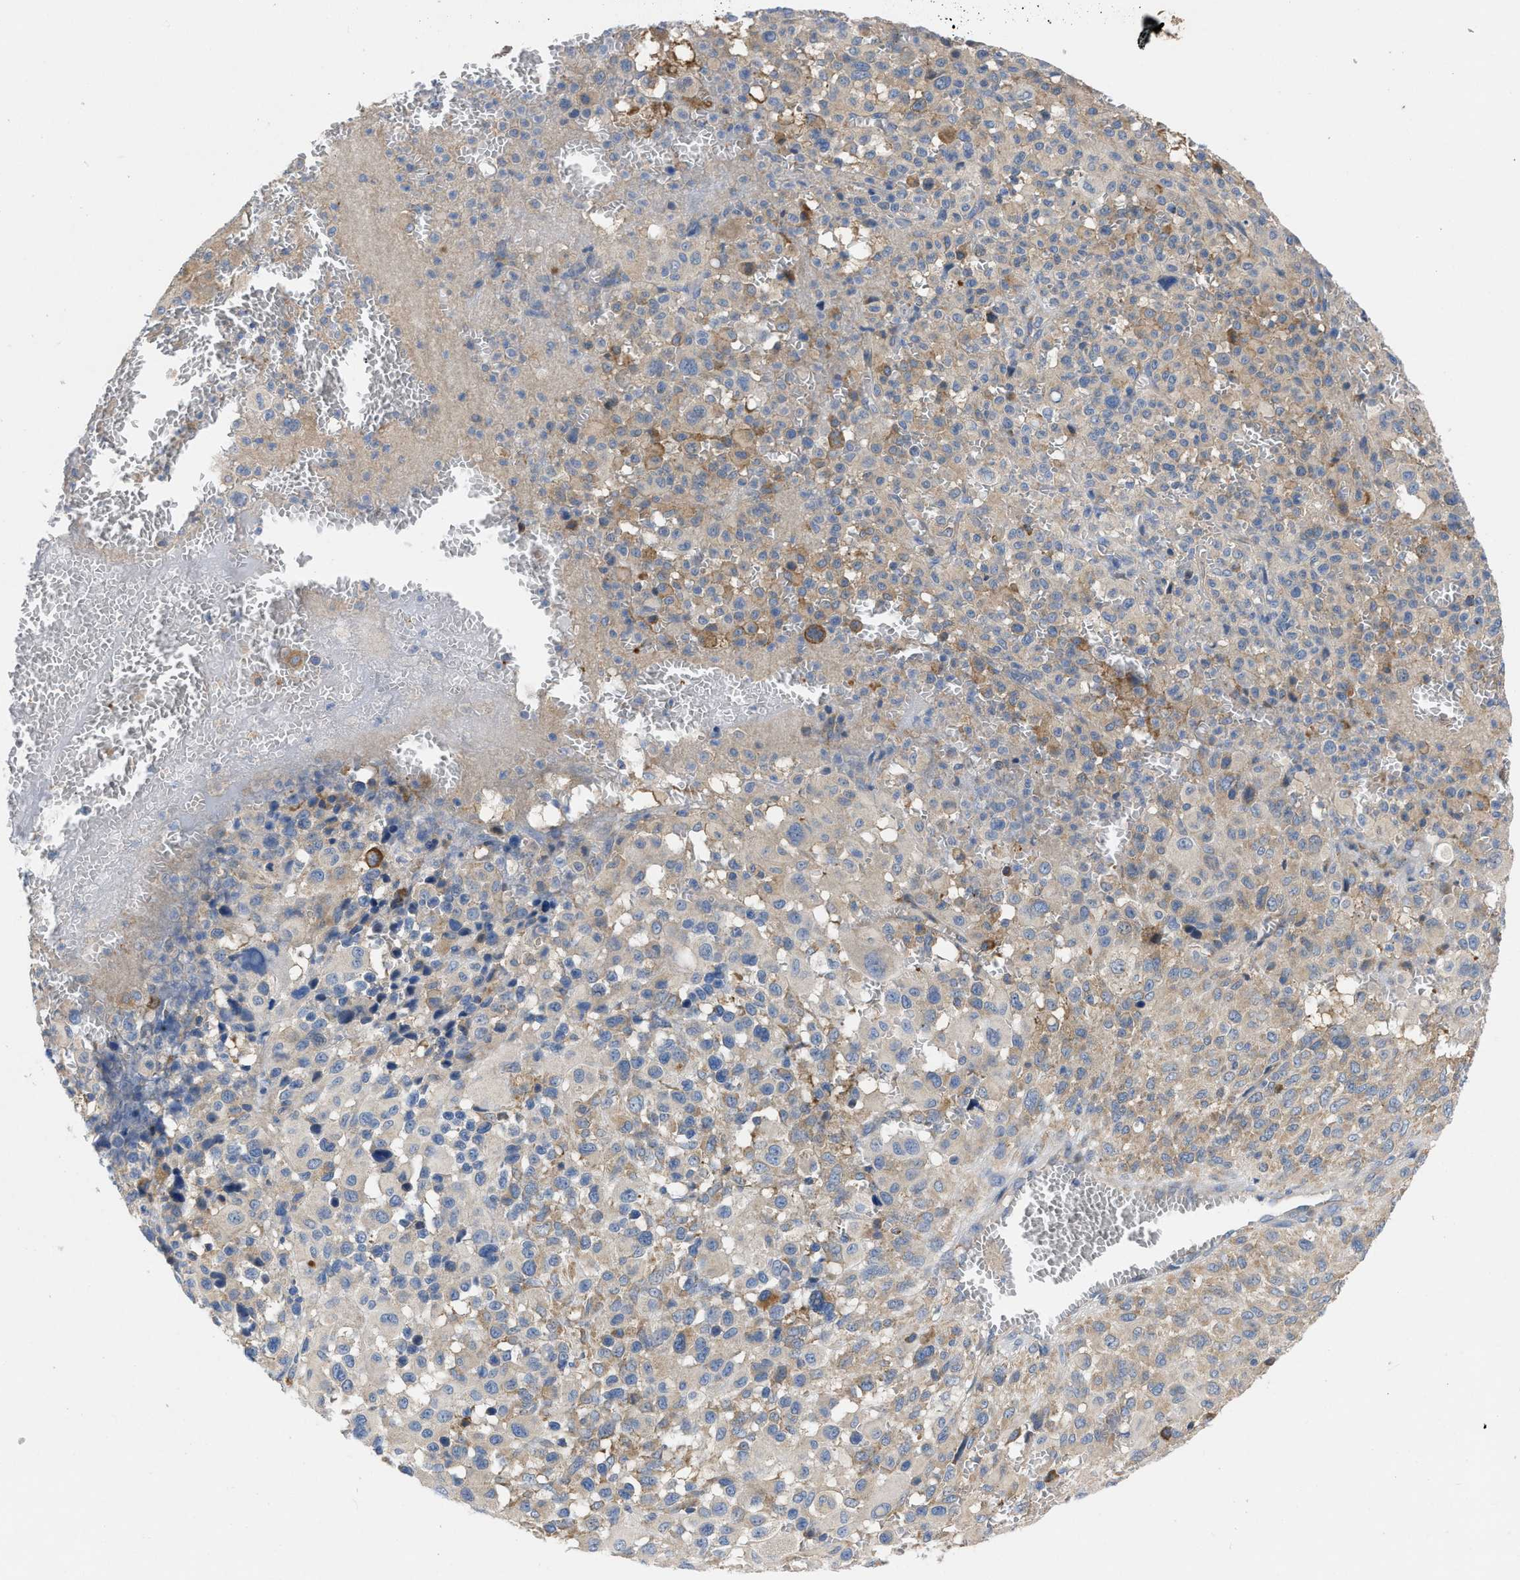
{"staining": {"intensity": "weak", "quantity": ">75%", "location": "cytoplasmic/membranous"}, "tissue": "melanoma", "cell_type": "Tumor cells", "image_type": "cancer", "snomed": [{"axis": "morphology", "description": "Malignant melanoma, Metastatic site"}, {"axis": "topography", "description": "Skin"}], "caption": "Protein staining shows weak cytoplasmic/membranous expression in about >75% of tumor cells in melanoma. (IHC, brightfield microscopy, high magnification).", "gene": "TMEM131", "patient": {"sex": "female", "age": 74}}